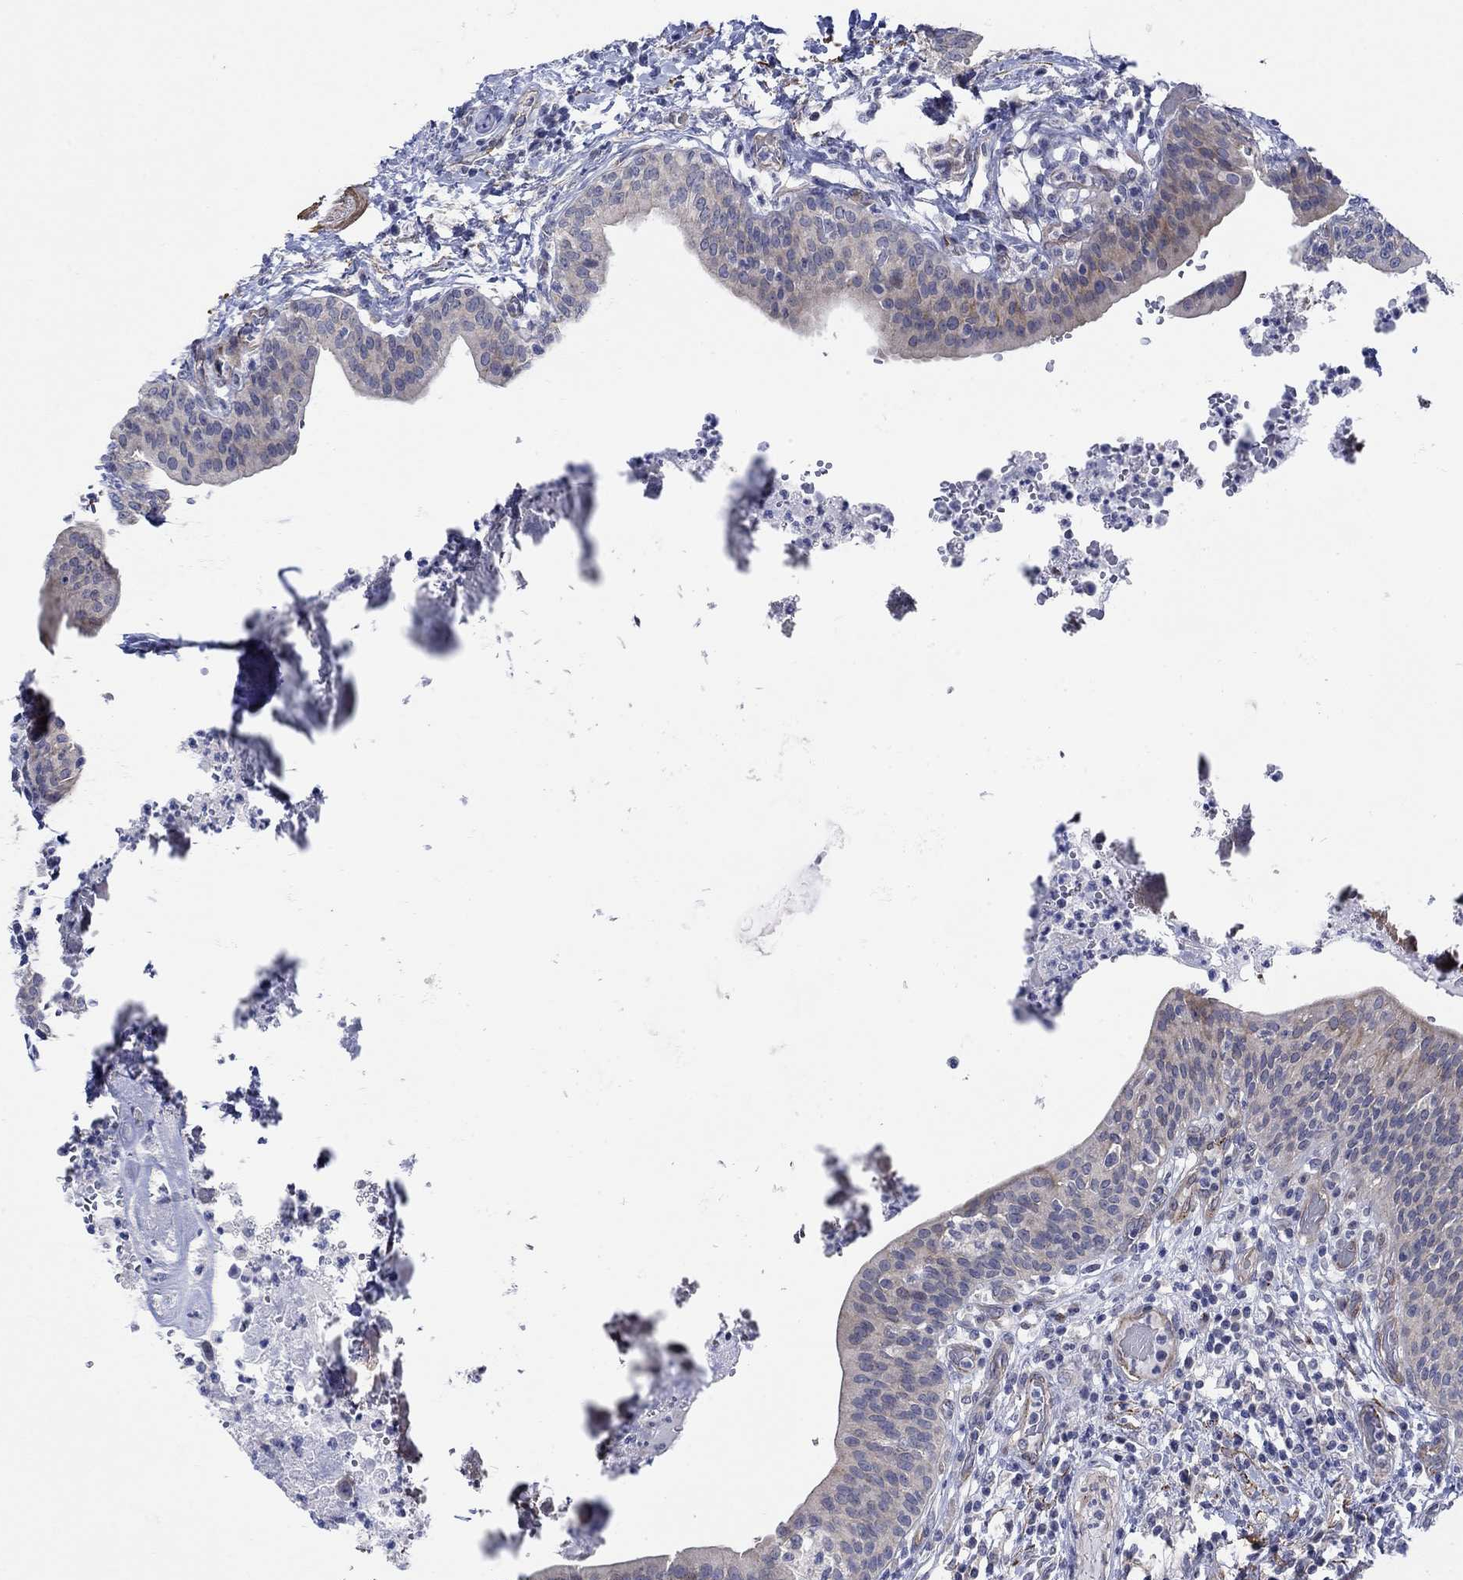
{"staining": {"intensity": "weak", "quantity": "<25%", "location": "cytoplasmic/membranous"}, "tissue": "urinary bladder", "cell_type": "Urothelial cells", "image_type": "normal", "snomed": [{"axis": "morphology", "description": "Normal tissue, NOS"}, {"axis": "topography", "description": "Urinary bladder"}], "caption": "DAB (3,3'-diaminobenzidine) immunohistochemical staining of benign urinary bladder shows no significant staining in urothelial cells.", "gene": "SCN7A", "patient": {"sex": "male", "age": 66}}